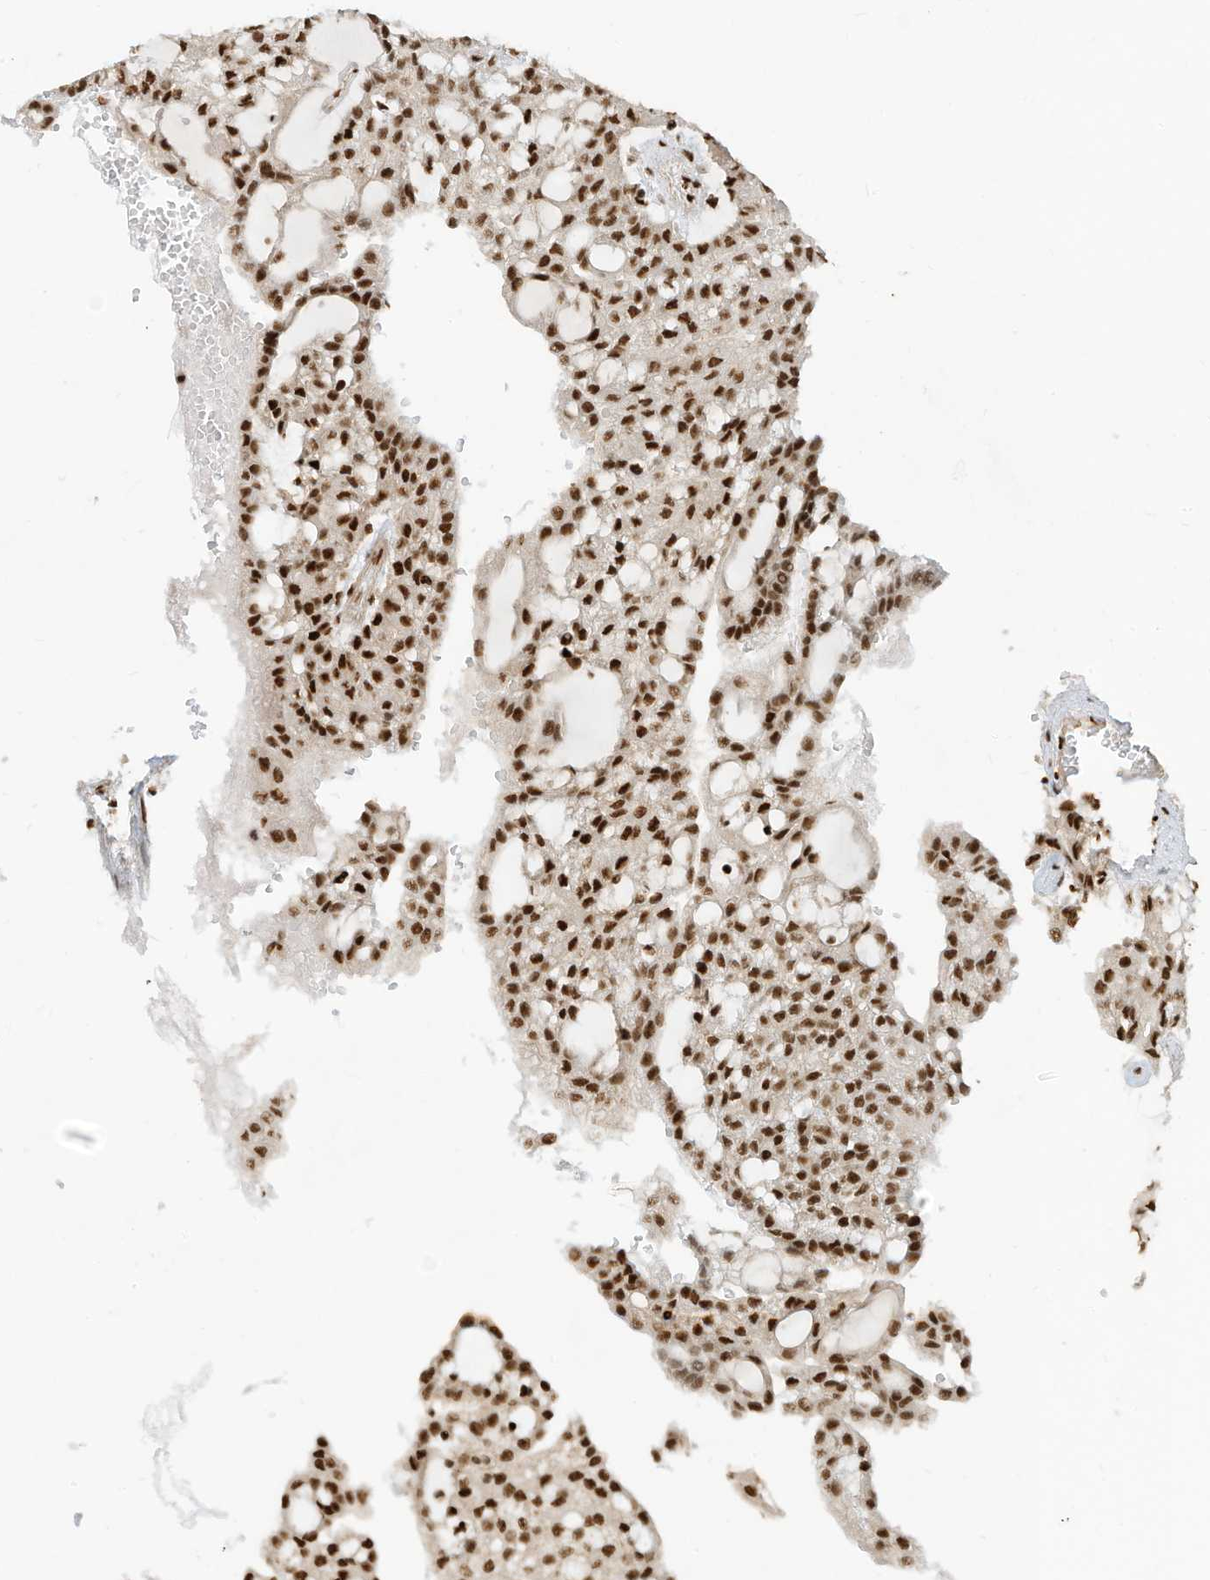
{"staining": {"intensity": "strong", "quantity": ">75%", "location": "nuclear"}, "tissue": "renal cancer", "cell_type": "Tumor cells", "image_type": "cancer", "snomed": [{"axis": "morphology", "description": "Adenocarcinoma, NOS"}, {"axis": "topography", "description": "Kidney"}], "caption": "Protein analysis of adenocarcinoma (renal) tissue displays strong nuclear positivity in approximately >75% of tumor cells. (DAB IHC, brown staining for protein, blue staining for nuclei).", "gene": "SAMD15", "patient": {"sex": "male", "age": 63}}